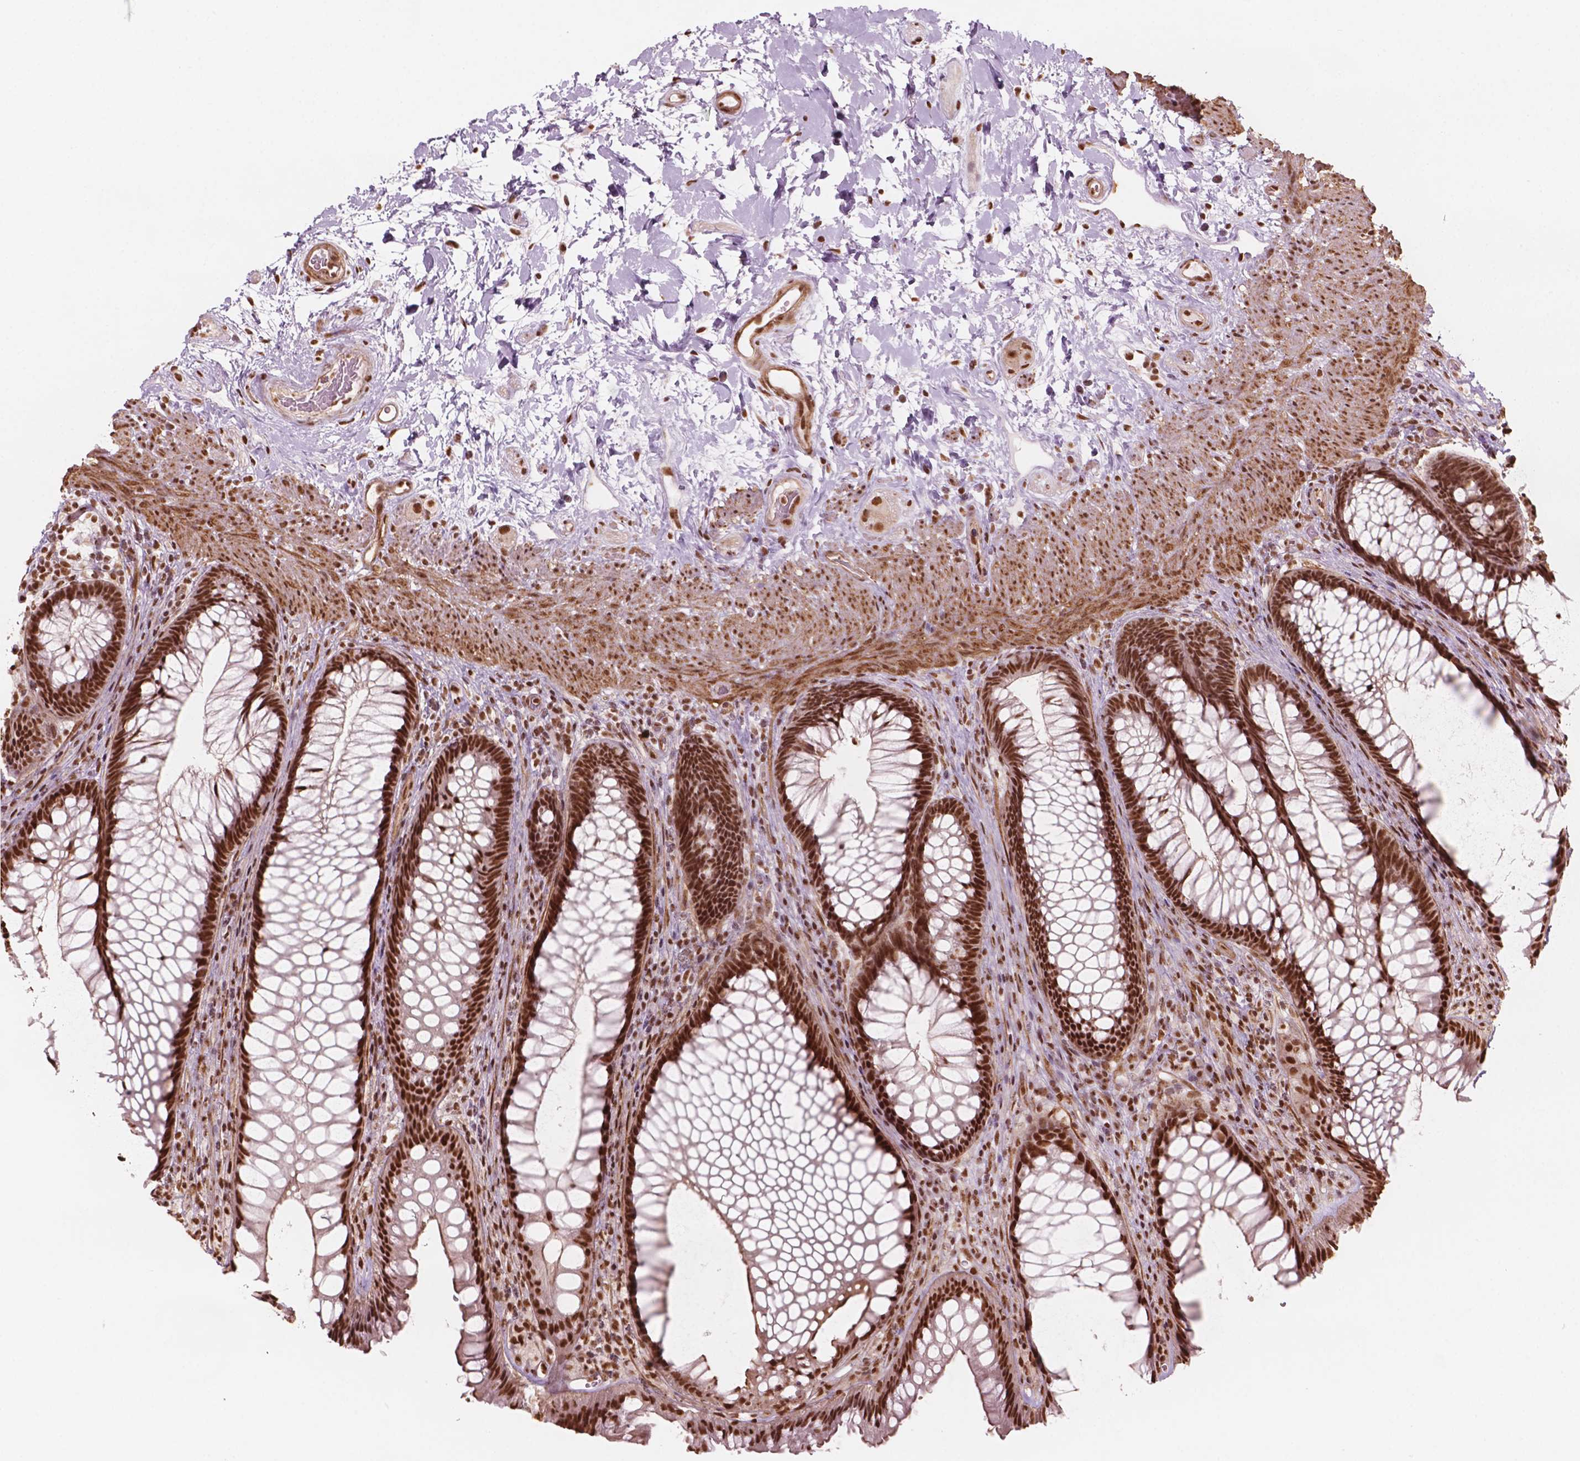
{"staining": {"intensity": "strong", "quantity": ">75%", "location": "nuclear"}, "tissue": "rectum", "cell_type": "Glandular cells", "image_type": "normal", "snomed": [{"axis": "morphology", "description": "Normal tissue, NOS"}, {"axis": "topography", "description": "Smooth muscle"}, {"axis": "topography", "description": "Rectum"}], "caption": "Rectum stained for a protein demonstrates strong nuclear positivity in glandular cells. (brown staining indicates protein expression, while blue staining denotes nuclei).", "gene": "GTF3C5", "patient": {"sex": "male", "age": 53}}